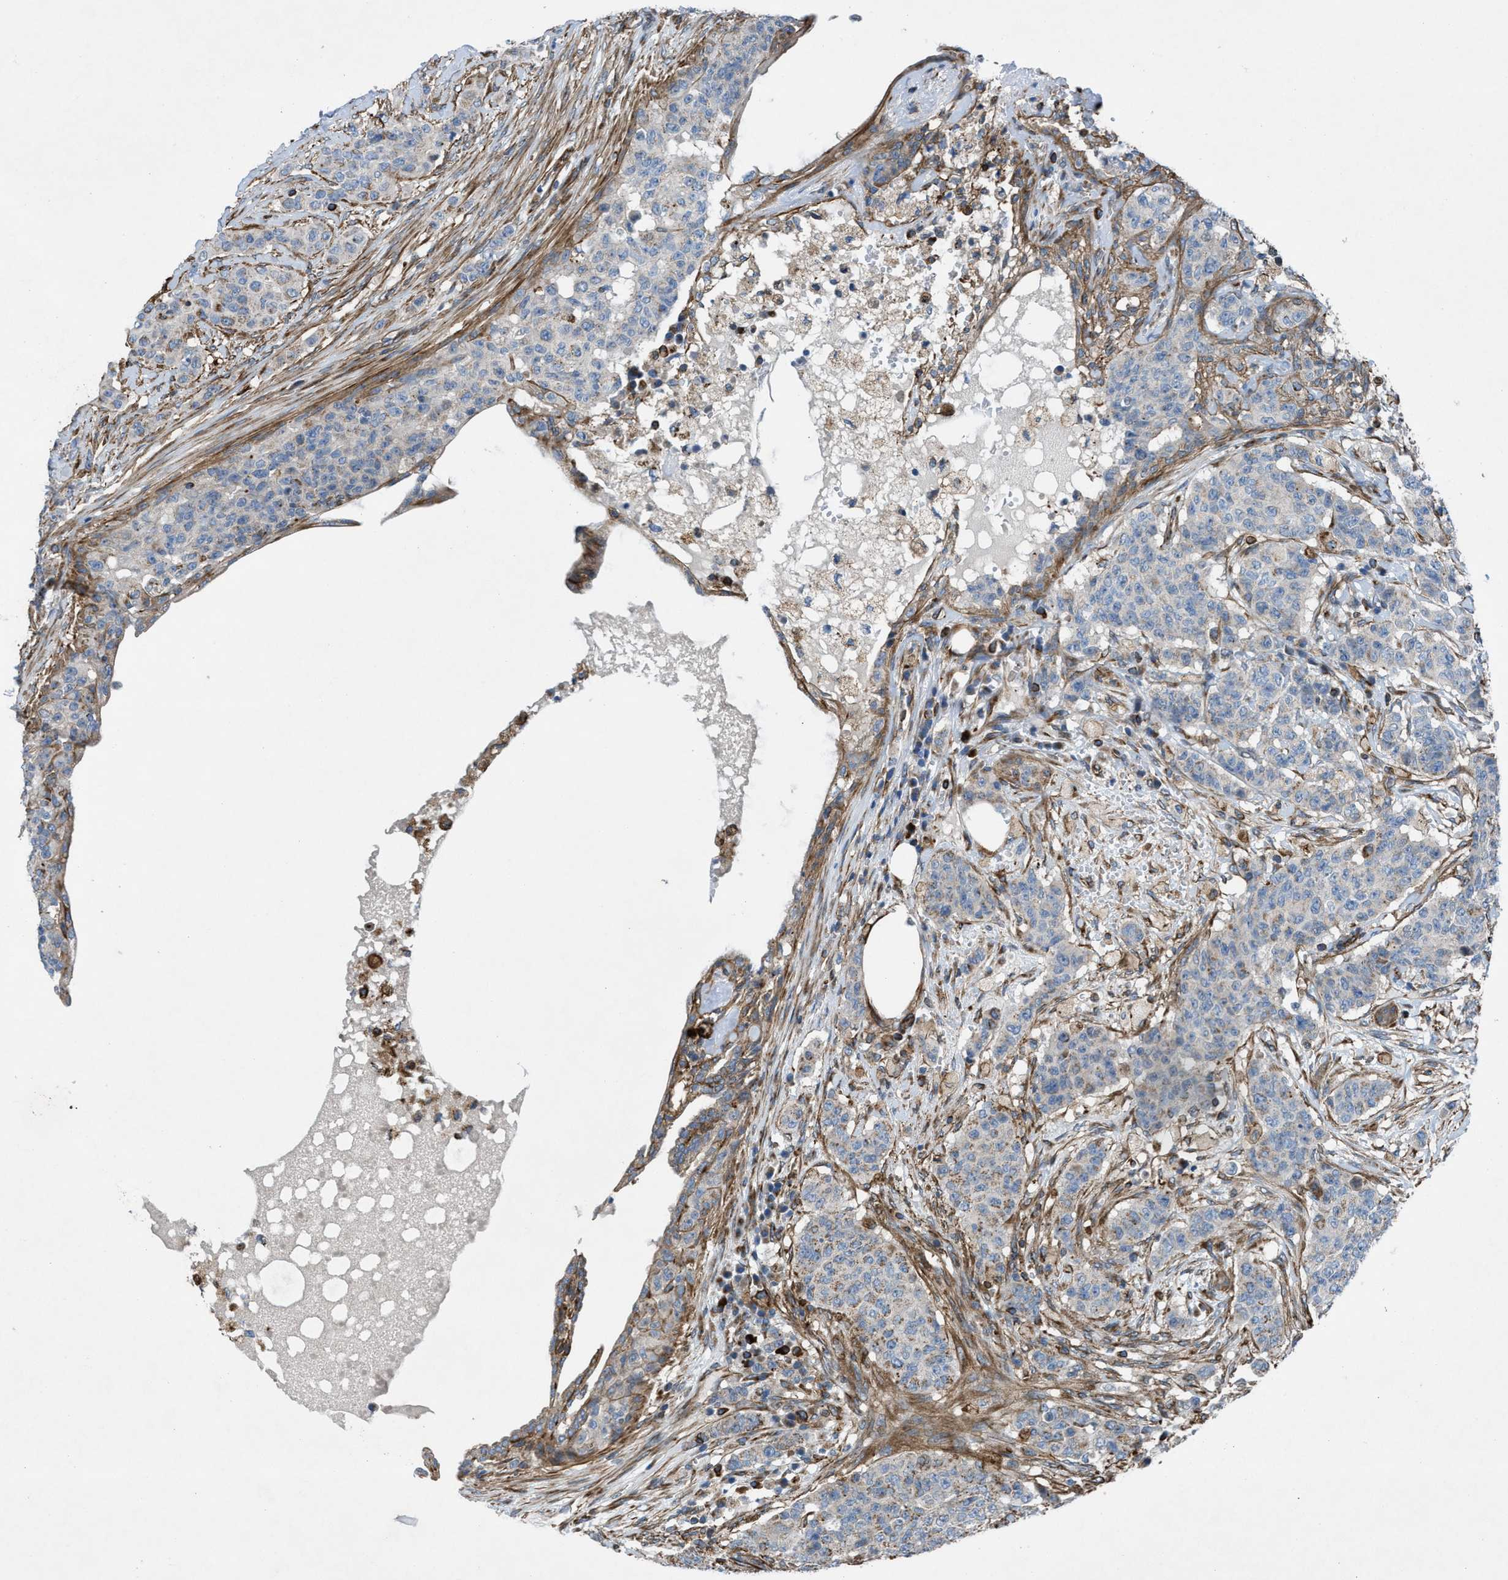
{"staining": {"intensity": "weak", "quantity": "<25%", "location": "cytoplasmic/membranous"}, "tissue": "breast cancer", "cell_type": "Tumor cells", "image_type": "cancer", "snomed": [{"axis": "morphology", "description": "Normal tissue, NOS"}, {"axis": "morphology", "description": "Duct carcinoma"}, {"axis": "topography", "description": "Breast"}], "caption": "This is an IHC photomicrograph of intraductal carcinoma (breast). There is no expression in tumor cells.", "gene": "SLC6A9", "patient": {"sex": "female", "age": 40}}